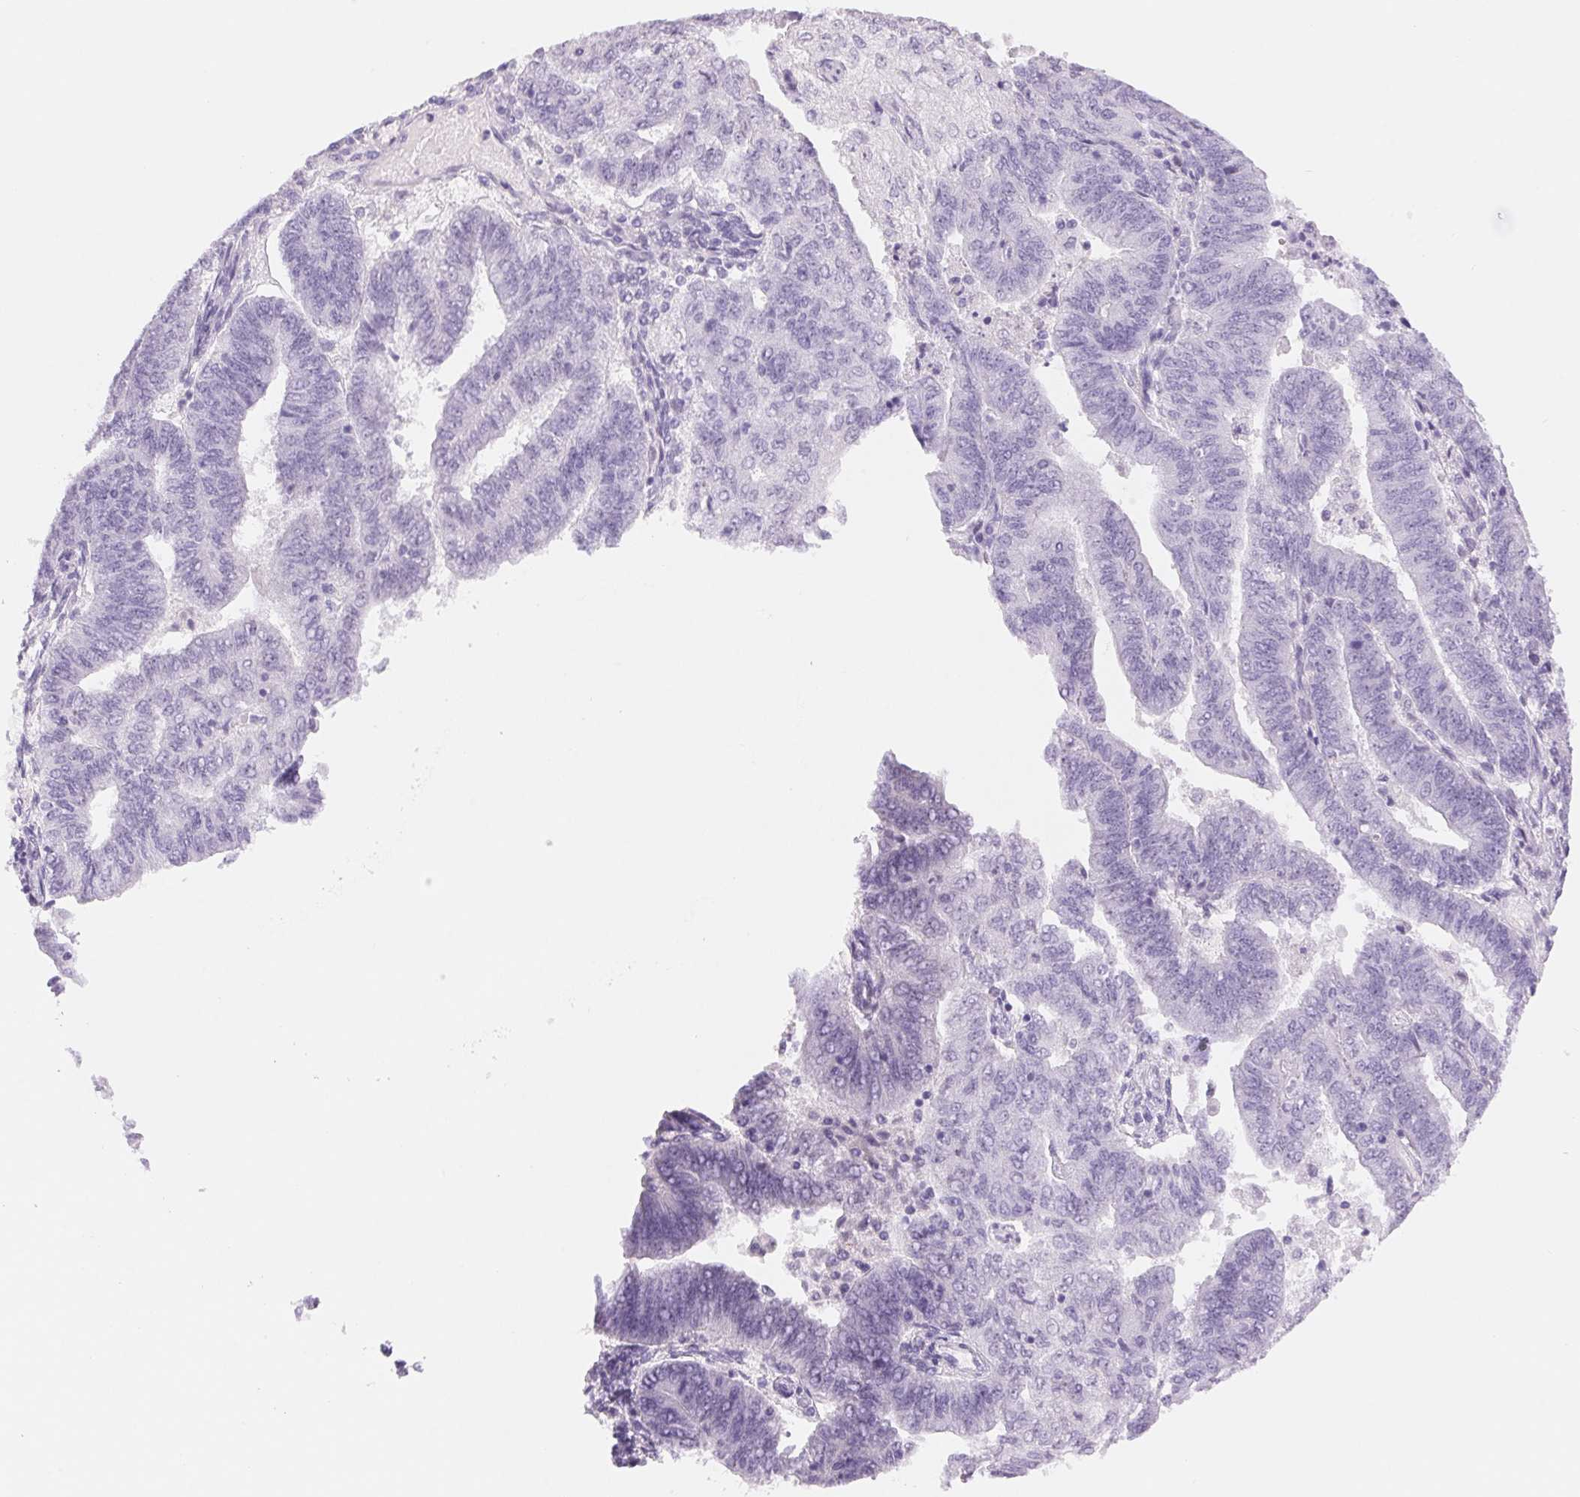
{"staining": {"intensity": "negative", "quantity": "none", "location": "none"}, "tissue": "endometrial cancer", "cell_type": "Tumor cells", "image_type": "cancer", "snomed": [{"axis": "morphology", "description": "Adenocarcinoma, NOS"}, {"axis": "topography", "description": "Endometrium"}], "caption": "Image shows no significant protein positivity in tumor cells of endometrial cancer.", "gene": "ASGR2", "patient": {"sex": "female", "age": 82}}